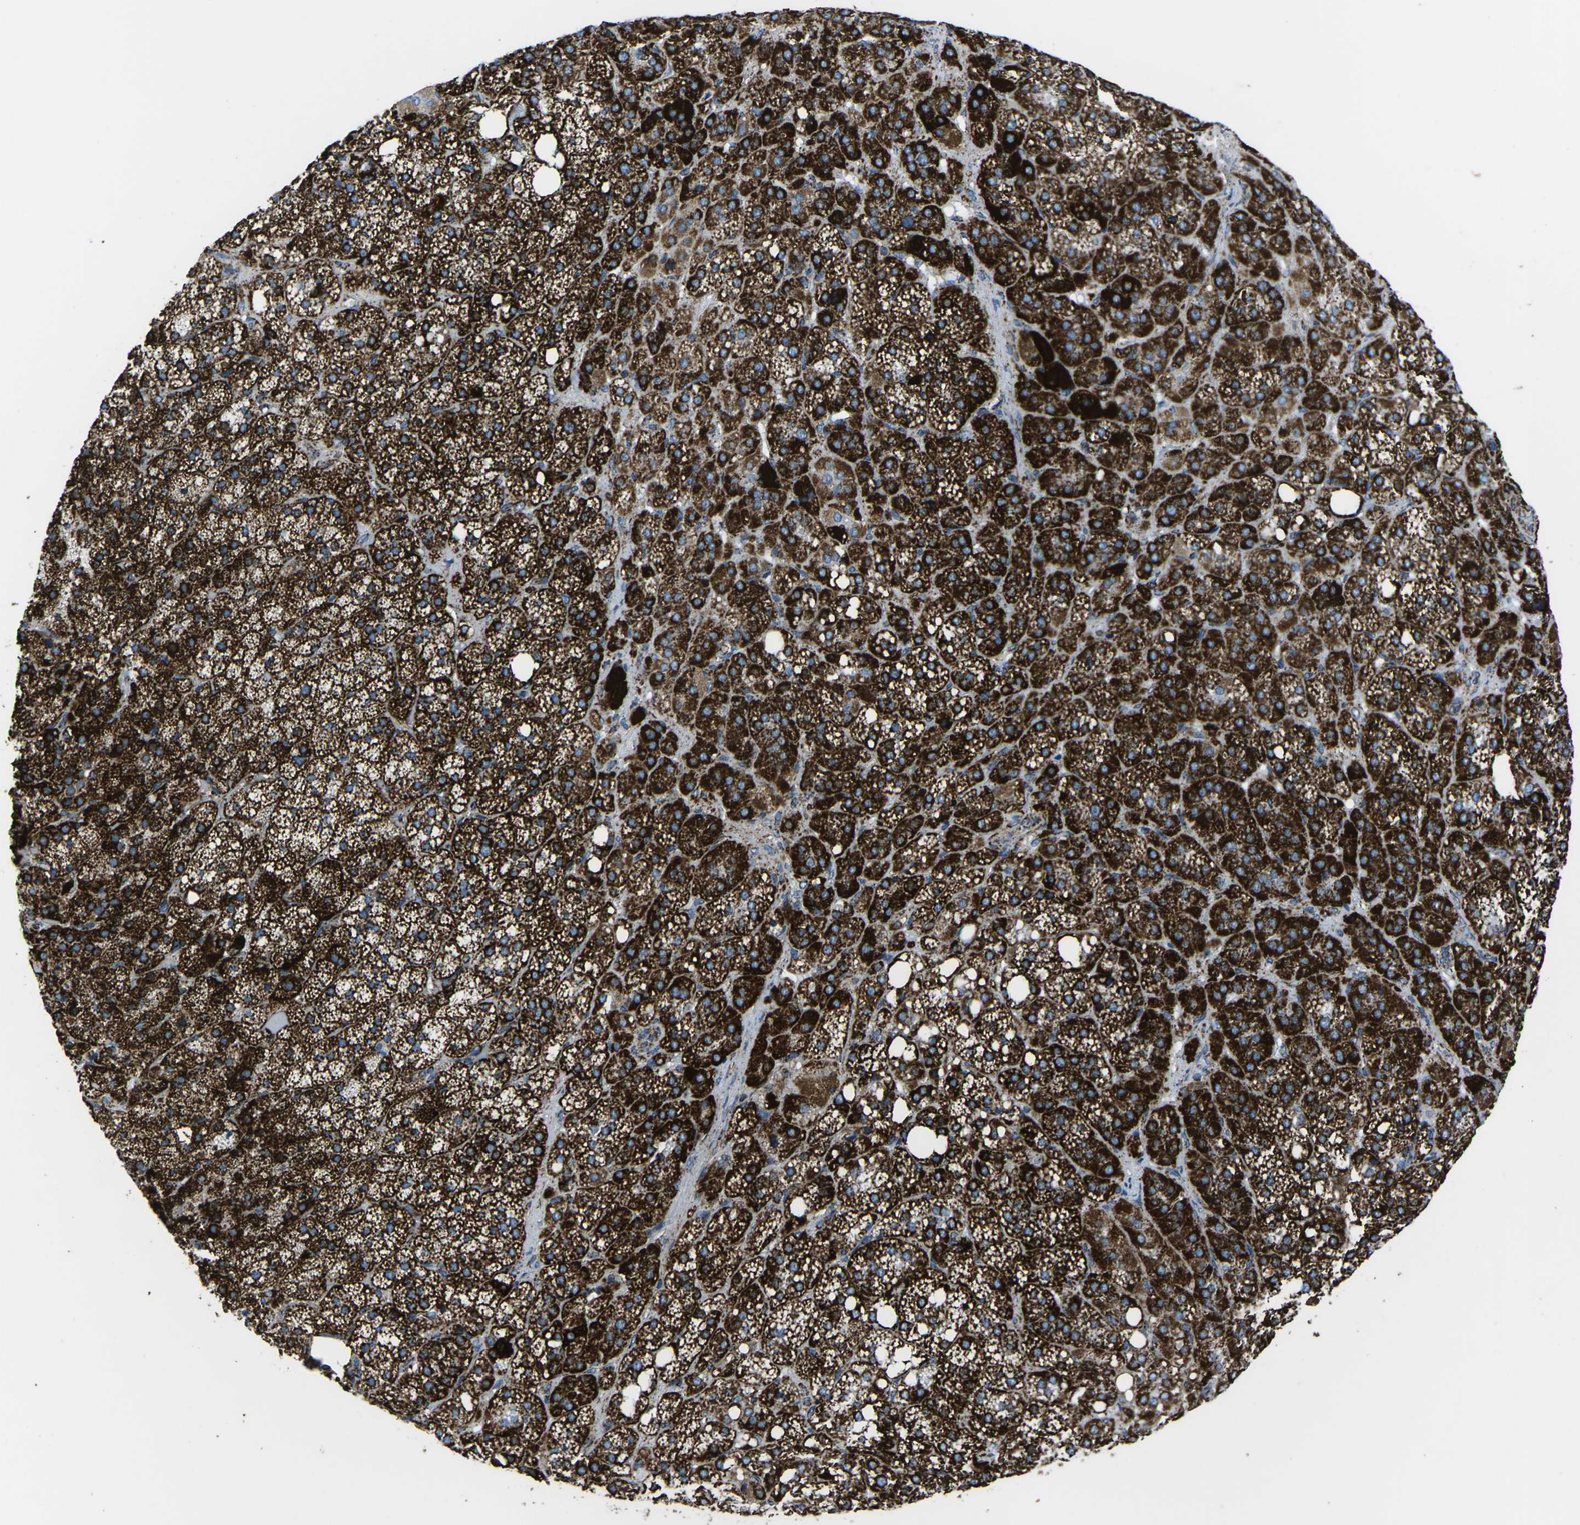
{"staining": {"intensity": "strong", "quantity": ">75%", "location": "cytoplasmic/membranous"}, "tissue": "adrenal gland", "cell_type": "Glandular cells", "image_type": "normal", "snomed": [{"axis": "morphology", "description": "Normal tissue, NOS"}, {"axis": "topography", "description": "Adrenal gland"}], "caption": "Protein analysis of normal adrenal gland displays strong cytoplasmic/membranous staining in about >75% of glandular cells. The staining is performed using DAB (3,3'-diaminobenzidine) brown chromogen to label protein expression. The nuclei are counter-stained blue using hematoxylin.", "gene": "MT", "patient": {"sex": "female", "age": 59}}